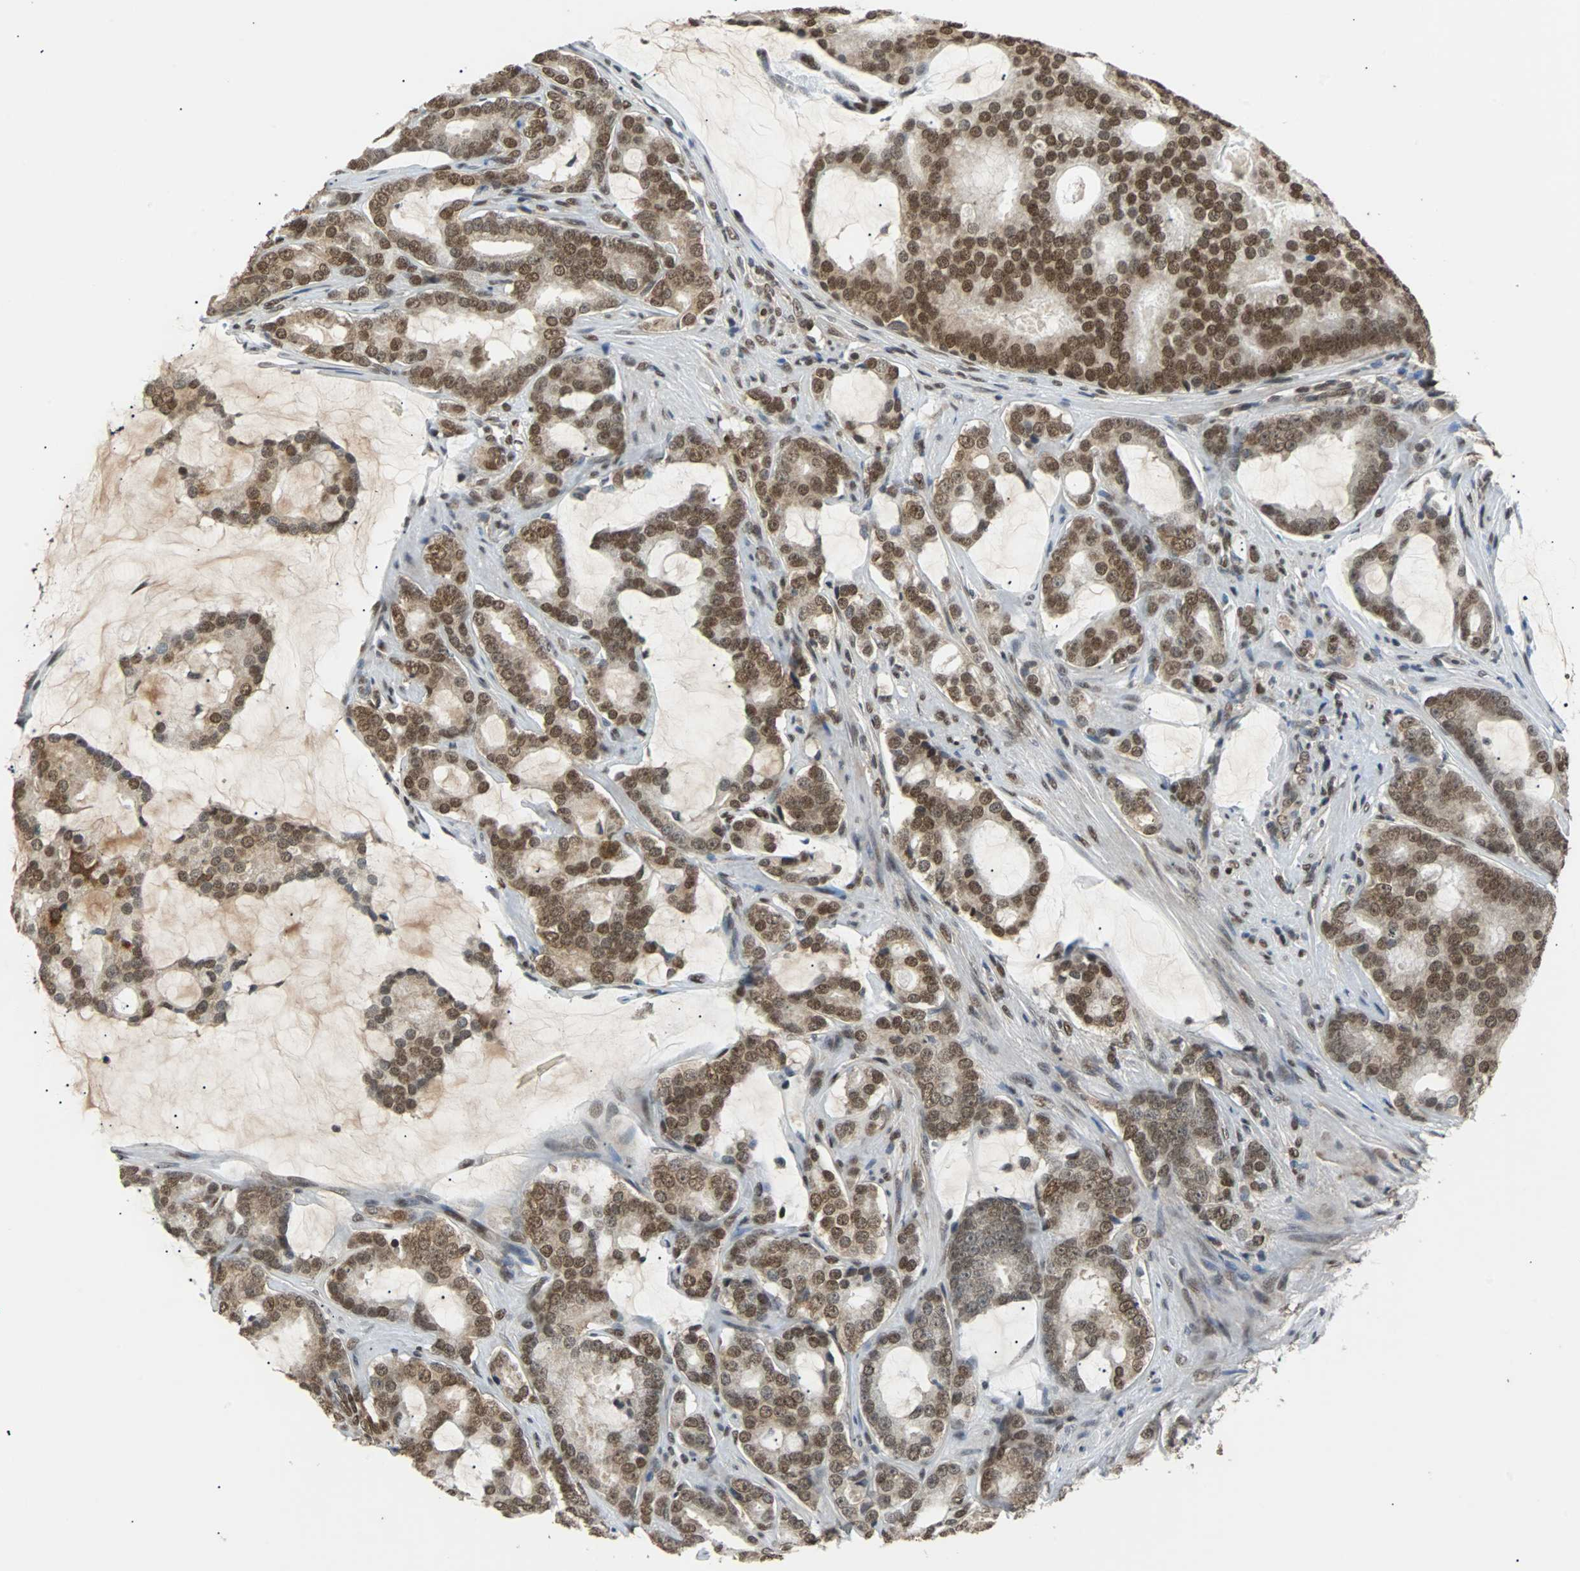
{"staining": {"intensity": "moderate", "quantity": ">75%", "location": "nuclear"}, "tissue": "prostate cancer", "cell_type": "Tumor cells", "image_type": "cancer", "snomed": [{"axis": "morphology", "description": "Adenocarcinoma, Low grade"}, {"axis": "topography", "description": "Prostate"}], "caption": "Moderate nuclear positivity for a protein is appreciated in about >75% of tumor cells of prostate low-grade adenocarcinoma using immunohistochemistry.", "gene": "PHC1", "patient": {"sex": "male", "age": 58}}